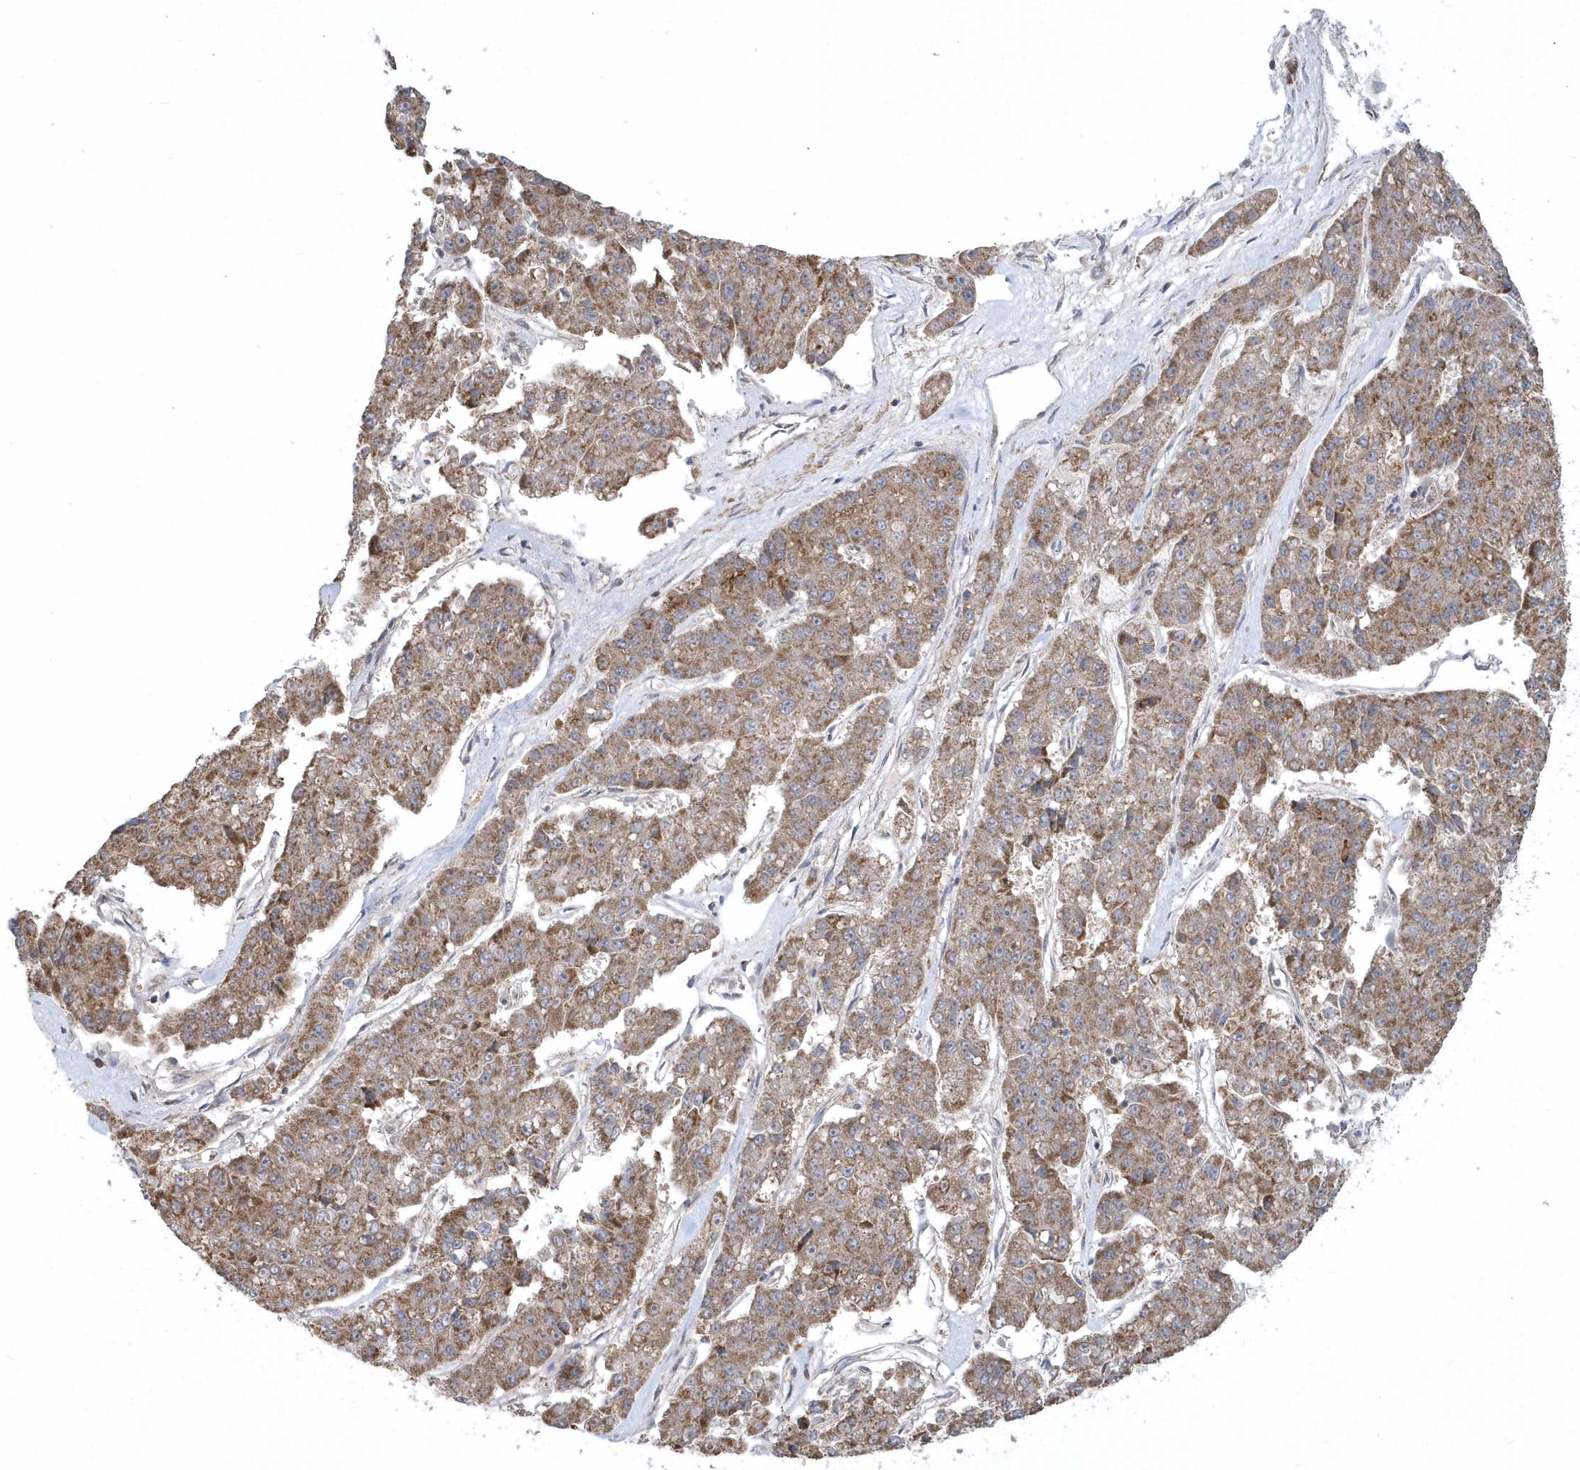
{"staining": {"intensity": "strong", "quantity": ">75%", "location": "cytoplasmic/membranous"}, "tissue": "pancreatic cancer", "cell_type": "Tumor cells", "image_type": "cancer", "snomed": [{"axis": "morphology", "description": "Adenocarcinoma, NOS"}, {"axis": "topography", "description": "Pancreas"}], "caption": "Immunohistochemical staining of human pancreatic cancer exhibits high levels of strong cytoplasmic/membranous staining in approximately >75% of tumor cells.", "gene": "SLX9", "patient": {"sex": "male", "age": 50}}